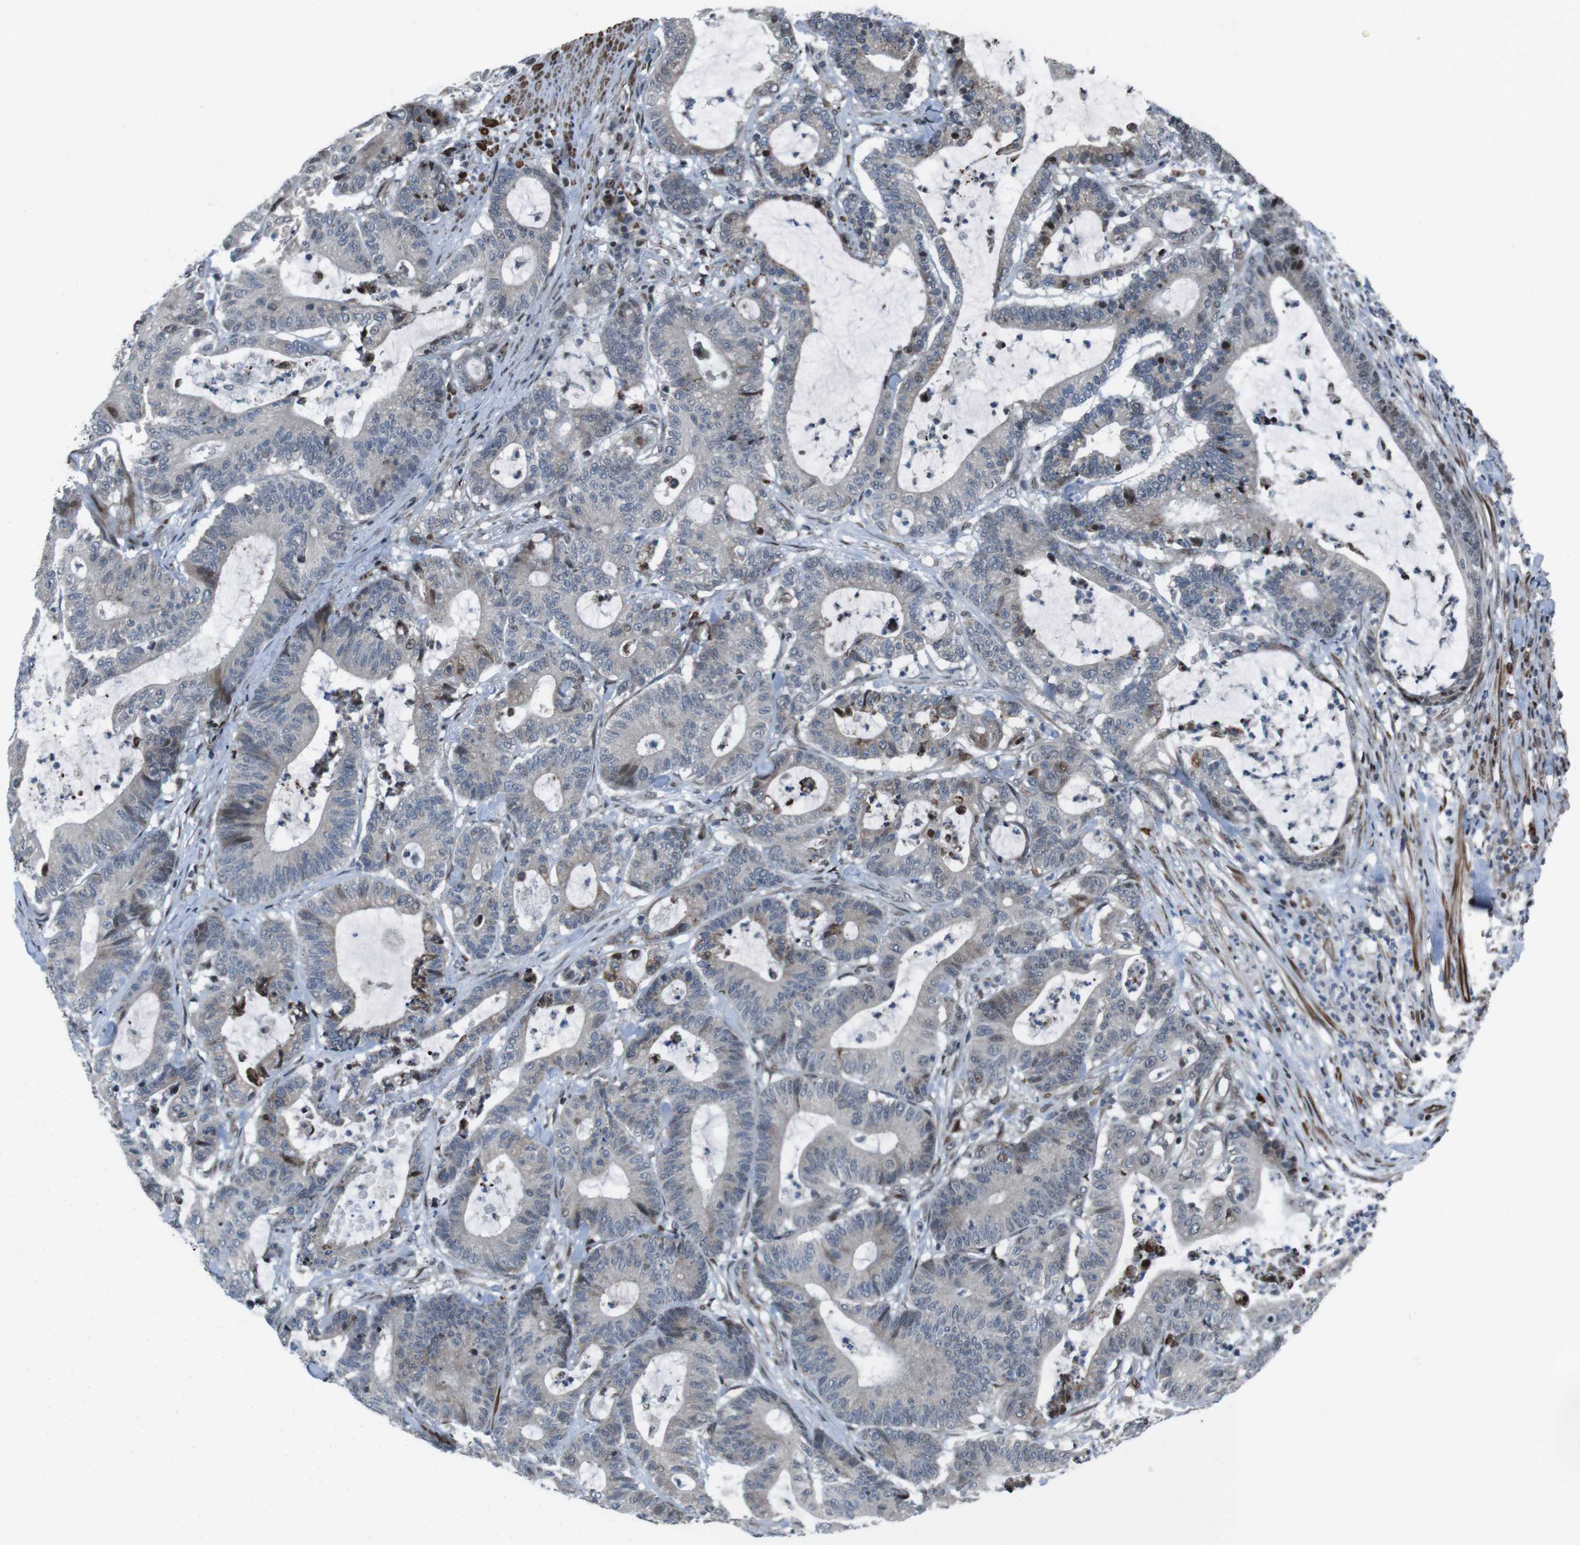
{"staining": {"intensity": "weak", "quantity": "<25%", "location": "cytoplasmic/membranous,nuclear"}, "tissue": "colorectal cancer", "cell_type": "Tumor cells", "image_type": "cancer", "snomed": [{"axis": "morphology", "description": "Adenocarcinoma, NOS"}, {"axis": "topography", "description": "Colon"}], "caption": "Protein analysis of adenocarcinoma (colorectal) shows no significant expression in tumor cells.", "gene": "PBRM1", "patient": {"sex": "female", "age": 84}}